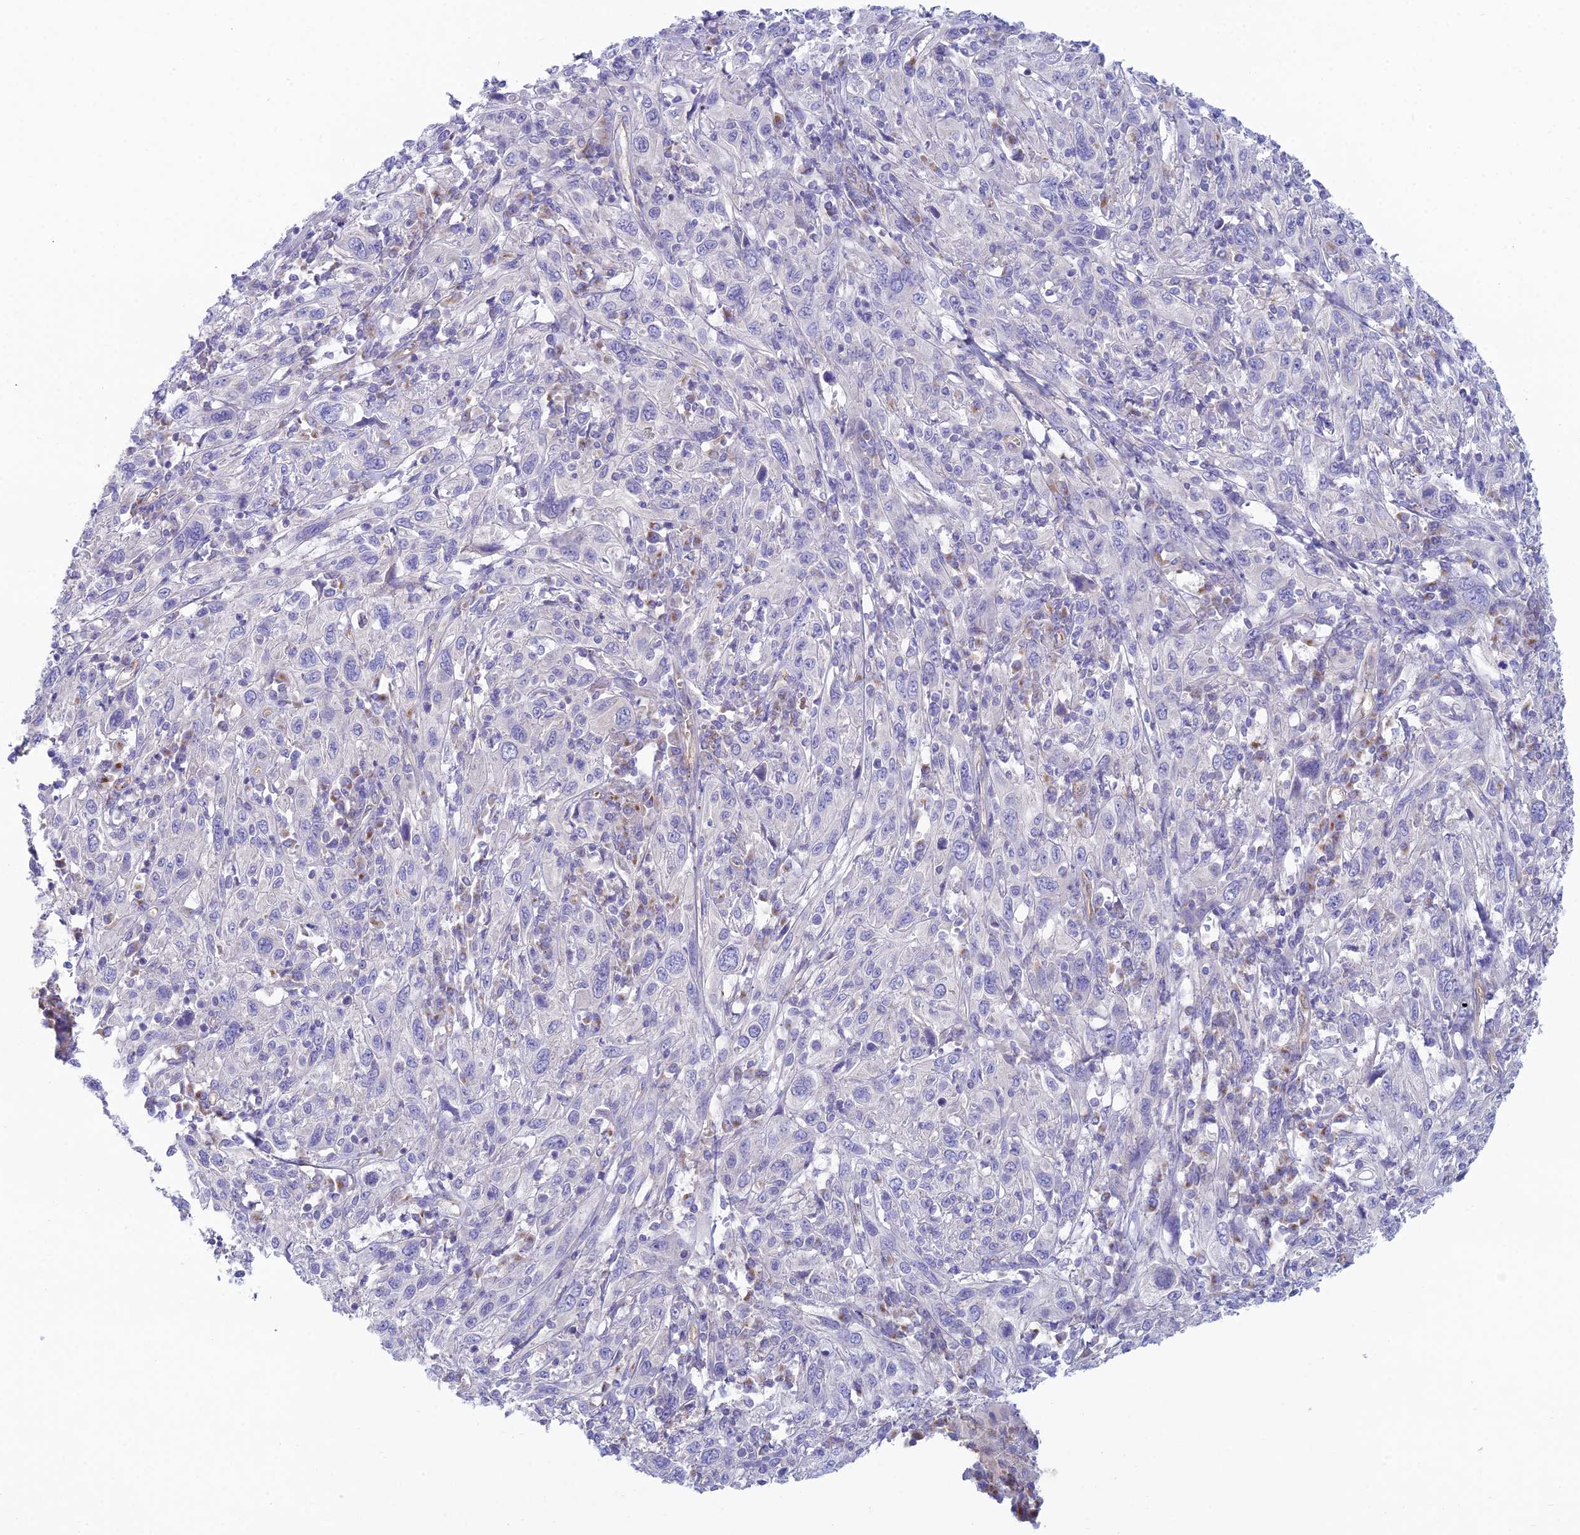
{"staining": {"intensity": "negative", "quantity": "none", "location": "none"}, "tissue": "cervical cancer", "cell_type": "Tumor cells", "image_type": "cancer", "snomed": [{"axis": "morphology", "description": "Squamous cell carcinoma, NOS"}, {"axis": "topography", "description": "Cervix"}], "caption": "There is no significant expression in tumor cells of cervical cancer.", "gene": "ZNF564", "patient": {"sex": "female", "age": 46}}